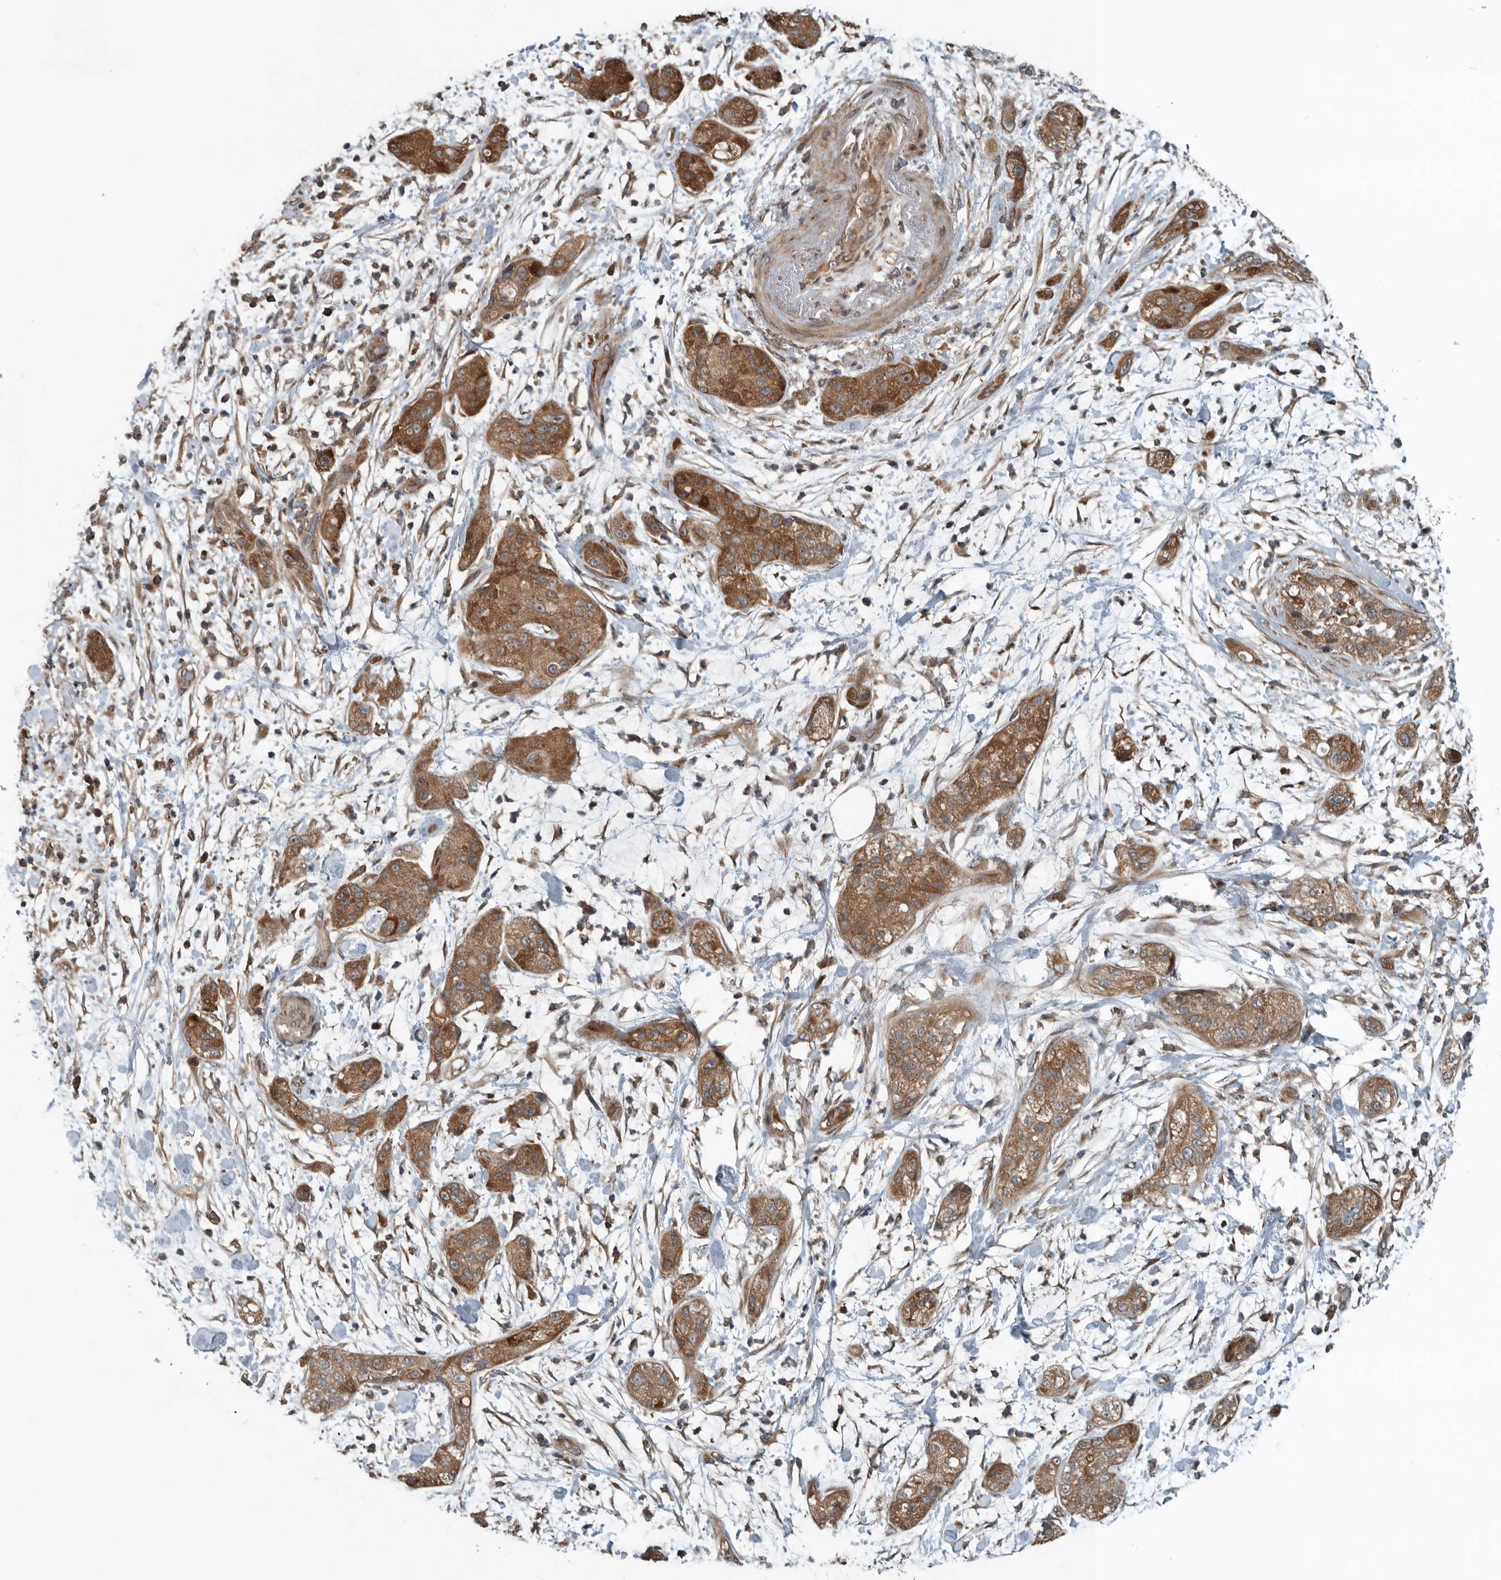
{"staining": {"intensity": "moderate", "quantity": ">75%", "location": "cytoplasmic/membranous"}, "tissue": "pancreatic cancer", "cell_type": "Tumor cells", "image_type": "cancer", "snomed": [{"axis": "morphology", "description": "Adenocarcinoma, NOS"}, {"axis": "topography", "description": "Pancreas"}], "caption": "Immunohistochemistry (IHC) histopathology image of pancreatic cancer (adenocarcinoma) stained for a protein (brown), which demonstrates medium levels of moderate cytoplasmic/membranous positivity in approximately >75% of tumor cells.", "gene": "AMFR", "patient": {"sex": "female", "age": 78}}